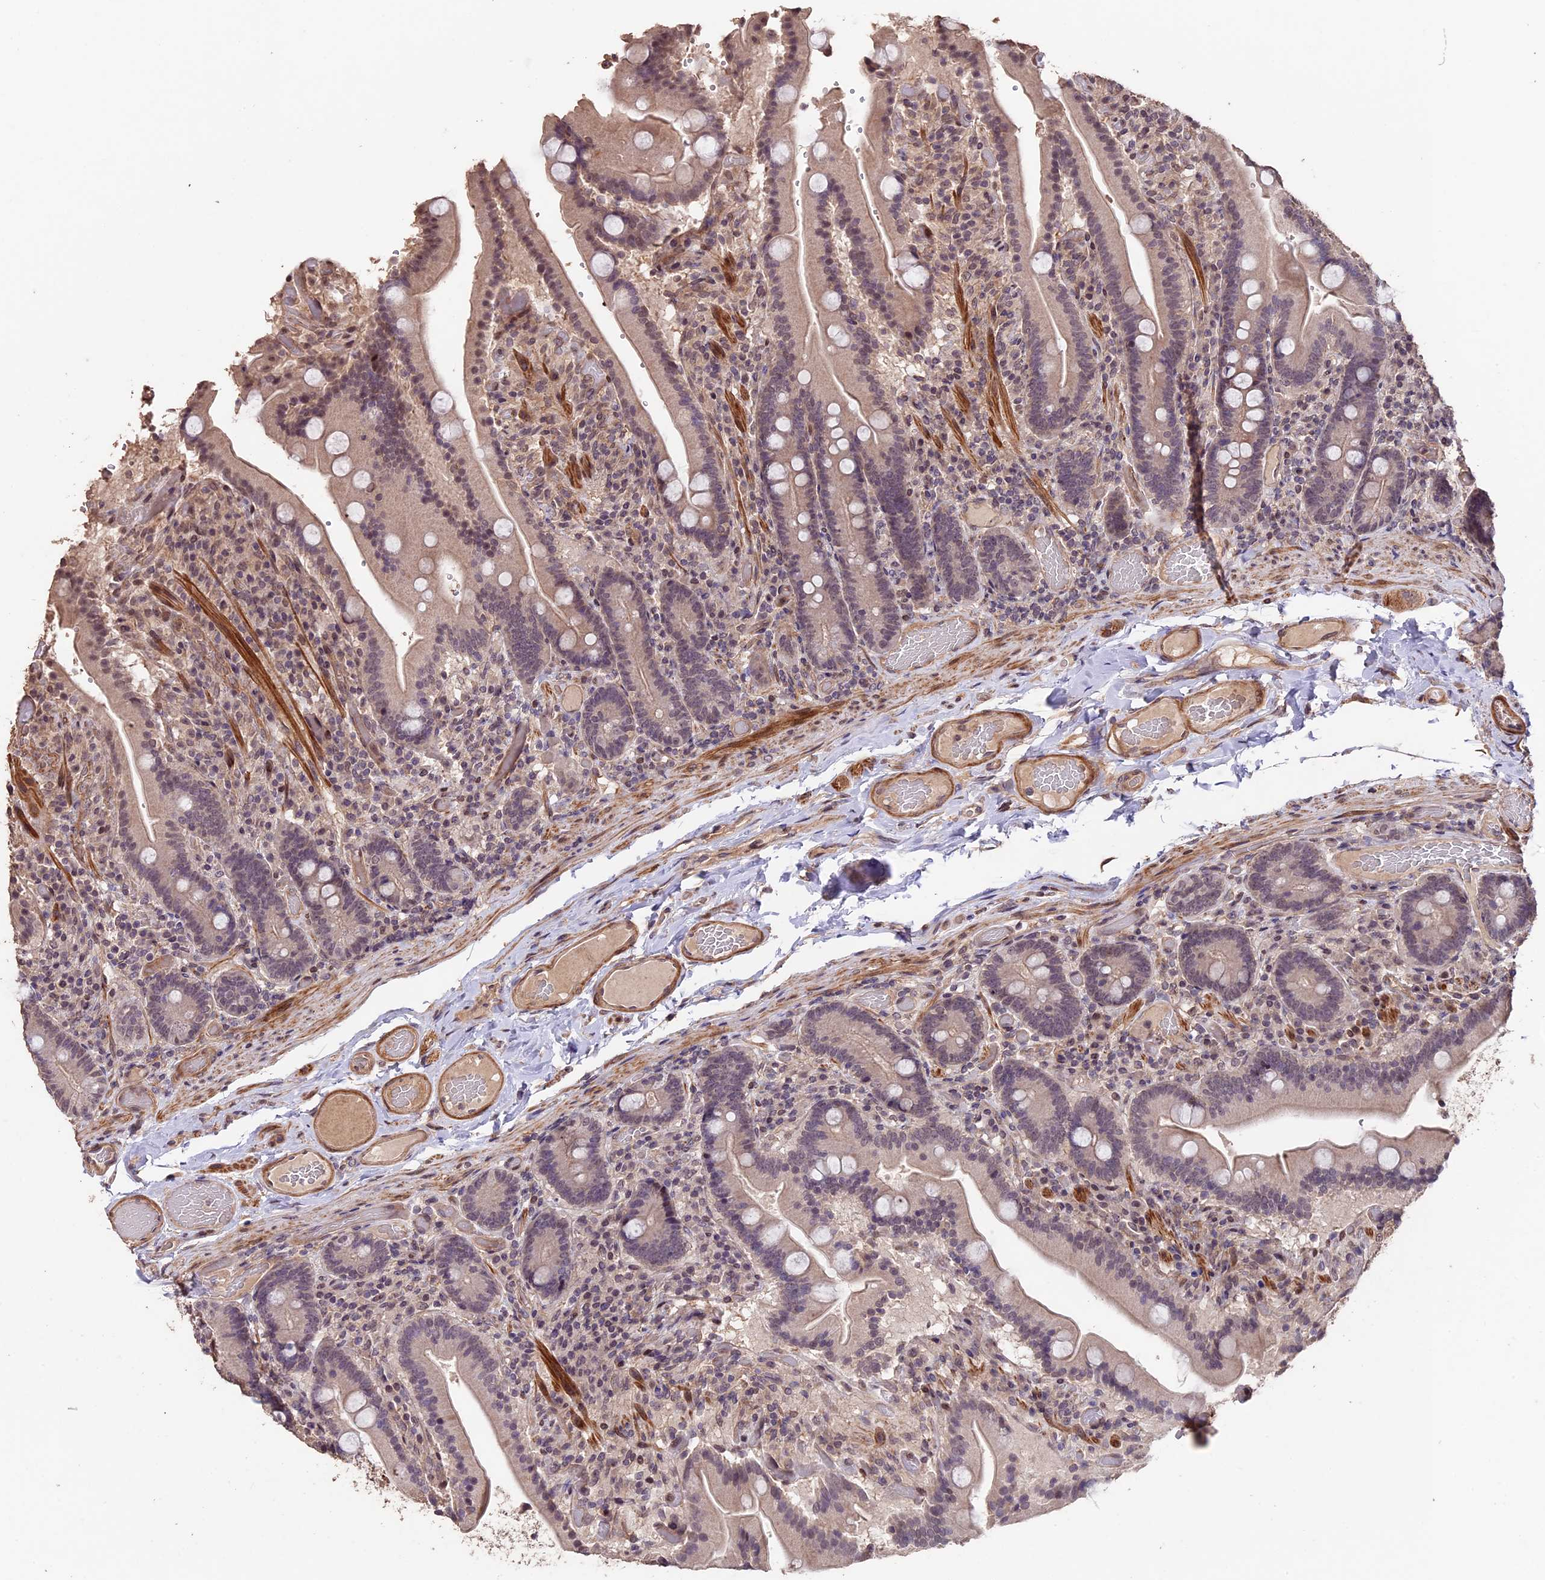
{"staining": {"intensity": "negative", "quantity": "none", "location": "none"}, "tissue": "duodenum", "cell_type": "Glandular cells", "image_type": "normal", "snomed": [{"axis": "morphology", "description": "Normal tissue, NOS"}, {"axis": "topography", "description": "Duodenum"}], "caption": "Immunohistochemistry micrograph of normal duodenum: human duodenum stained with DAB (3,3'-diaminobenzidine) reveals no significant protein staining in glandular cells. The staining was performed using DAB to visualize the protein expression in brown, while the nuclei were stained in blue with hematoxylin (Magnification: 20x).", "gene": "GNB5", "patient": {"sex": "female", "age": 62}}